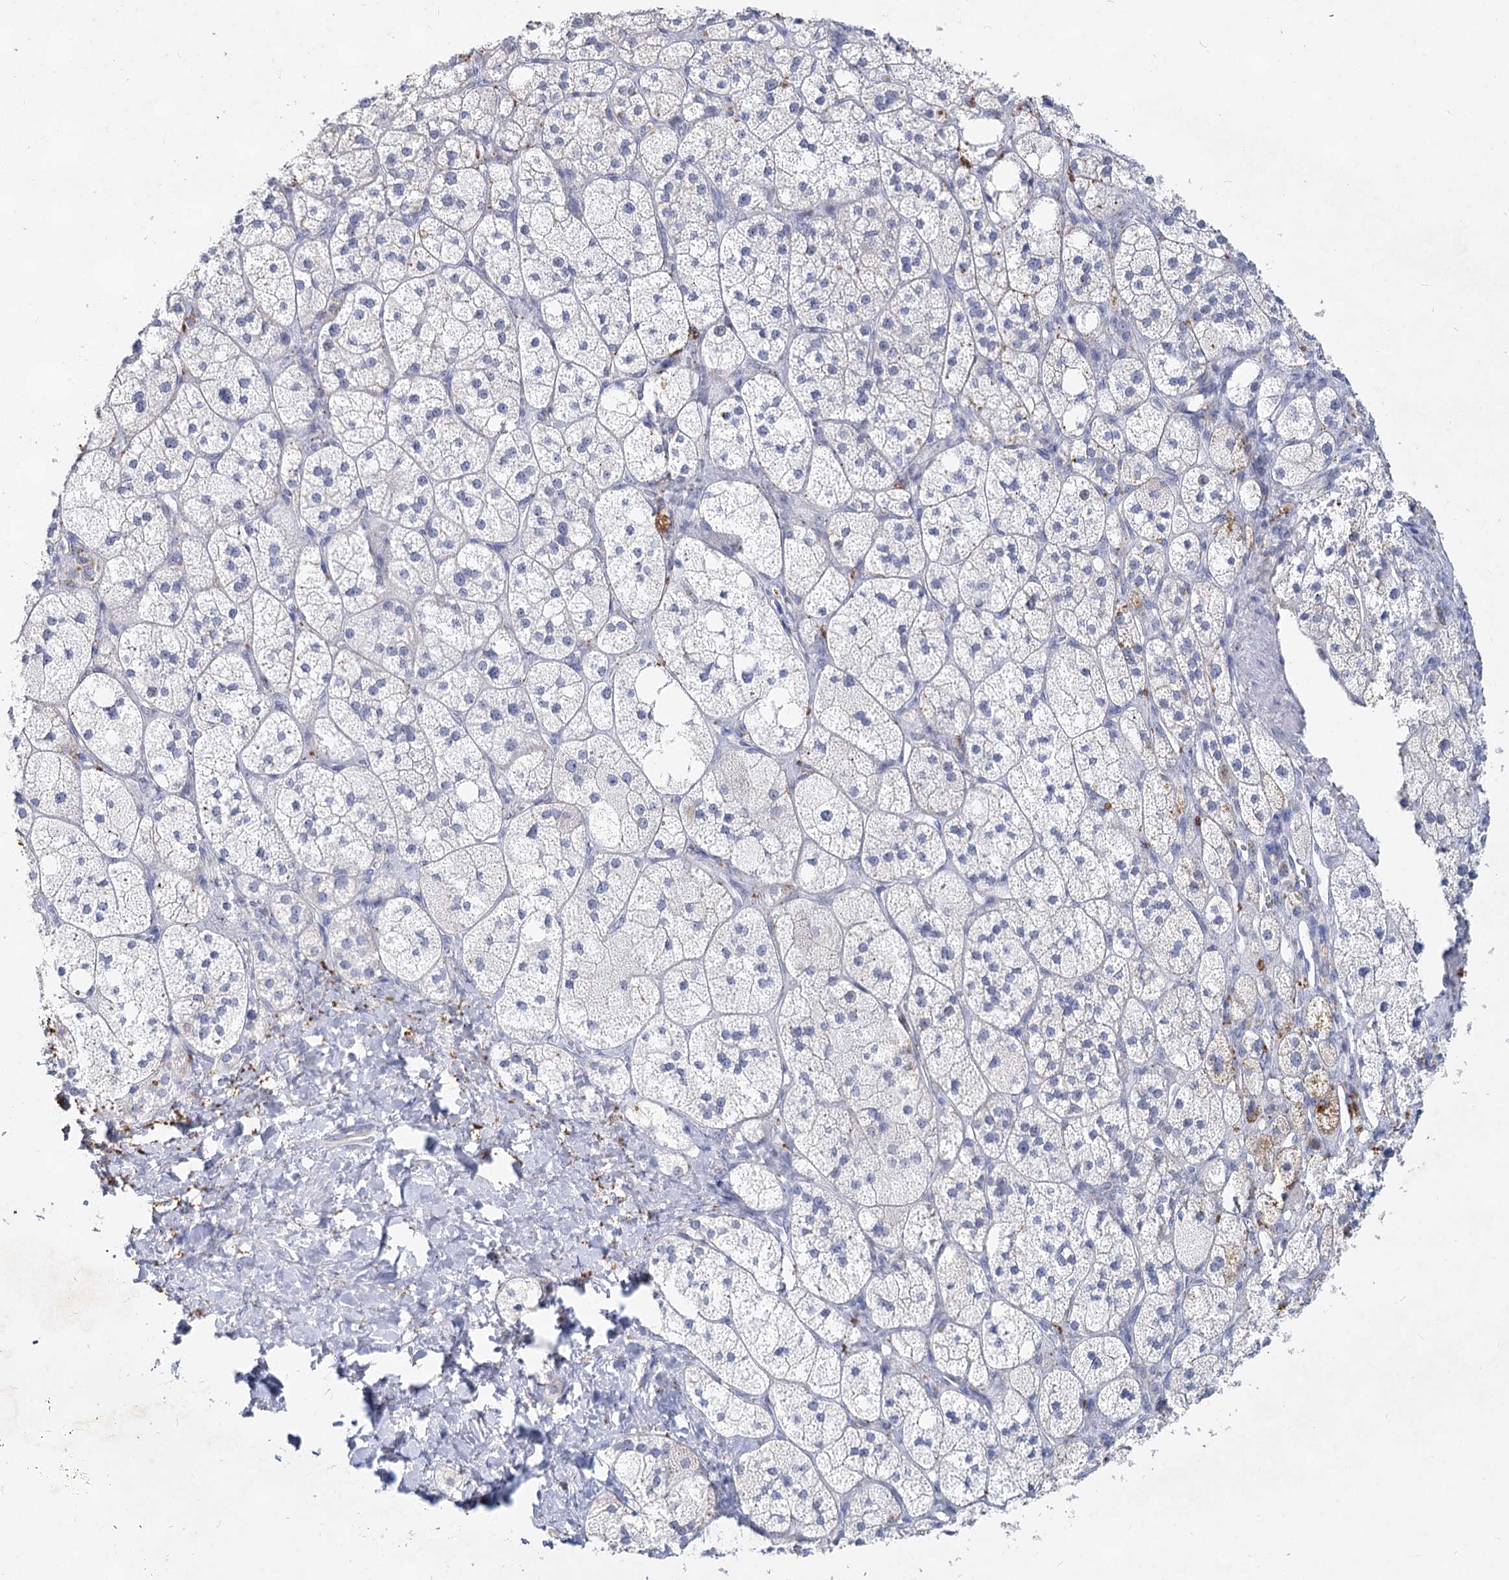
{"staining": {"intensity": "weak", "quantity": "<25%", "location": "cytoplasmic/membranous"}, "tissue": "adrenal gland", "cell_type": "Glandular cells", "image_type": "normal", "snomed": [{"axis": "morphology", "description": "Normal tissue, NOS"}, {"axis": "topography", "description": "Adrenal gland"}], "caption": "This is an immunohistochemistry (IHC) photomicrograph of normal human adrenal gland. There is no expression in glandular cells.", "gene": "CCDC73", "patient": {"sex": "male", "age": 61}}